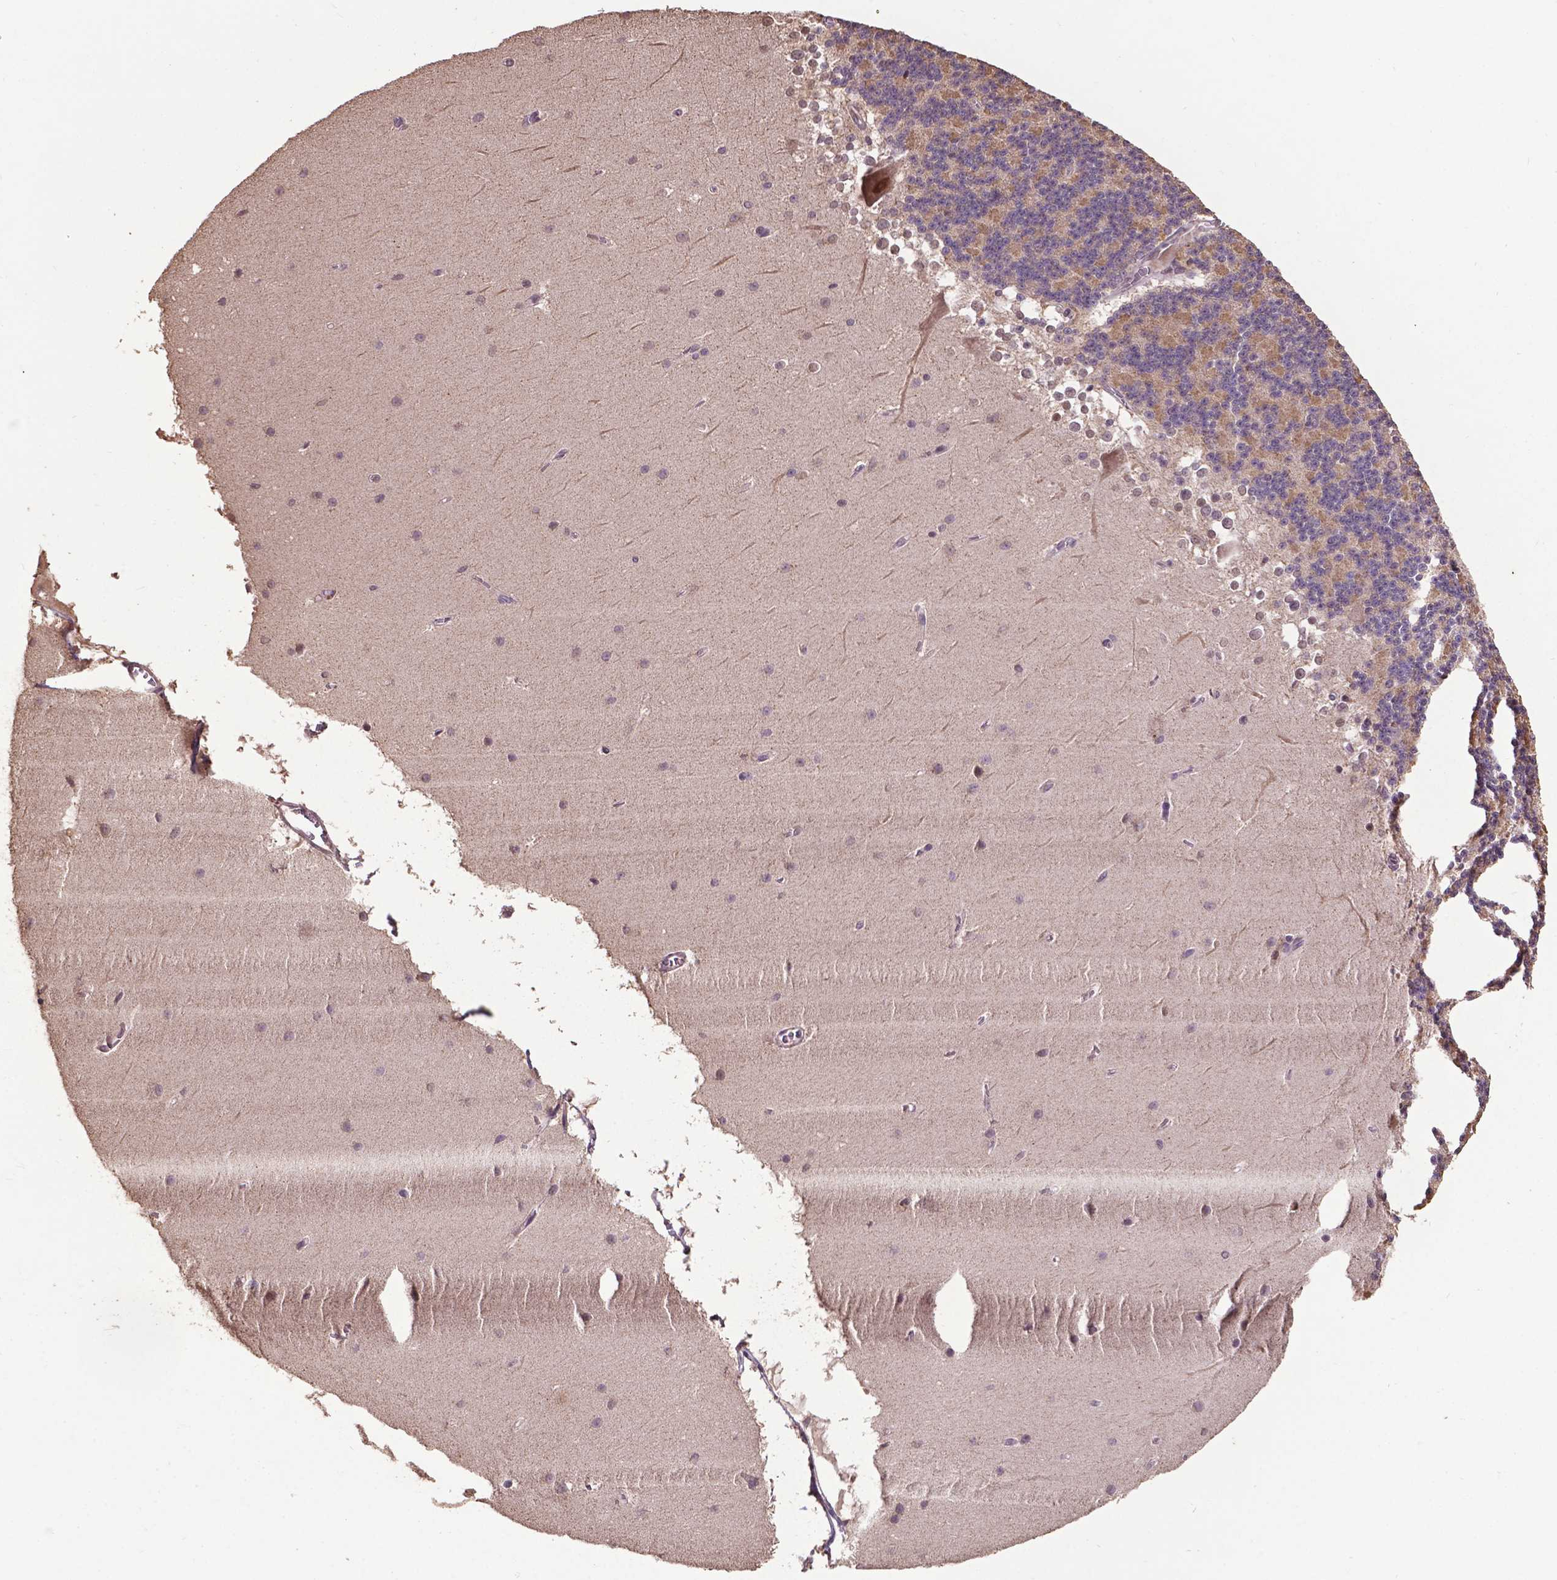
{"staining": {"intensity": "moderate", "quantity": "25%-75%", "location": "cytoplasmic/membranous"}, "tissue": "cerebellum", "cell_type": "Cells in granular layer", "image_type": "normal", "snomed": [{"axis": "morphology", "description": "Normal tissue, NOS"}, {"axis": "topography", "description": "Cerebellum"}], "caption": "Cells in granular layer exhibit medium levels of moderate cytoplasmic/membranous positivity in approximately 25%-75% of cells in benign cerebellum. (brown staining indicates protein expression, while blue staining denotes nuclei).", "gene": "GLRA2", "patient": {"sex": "female", "age": 19}}